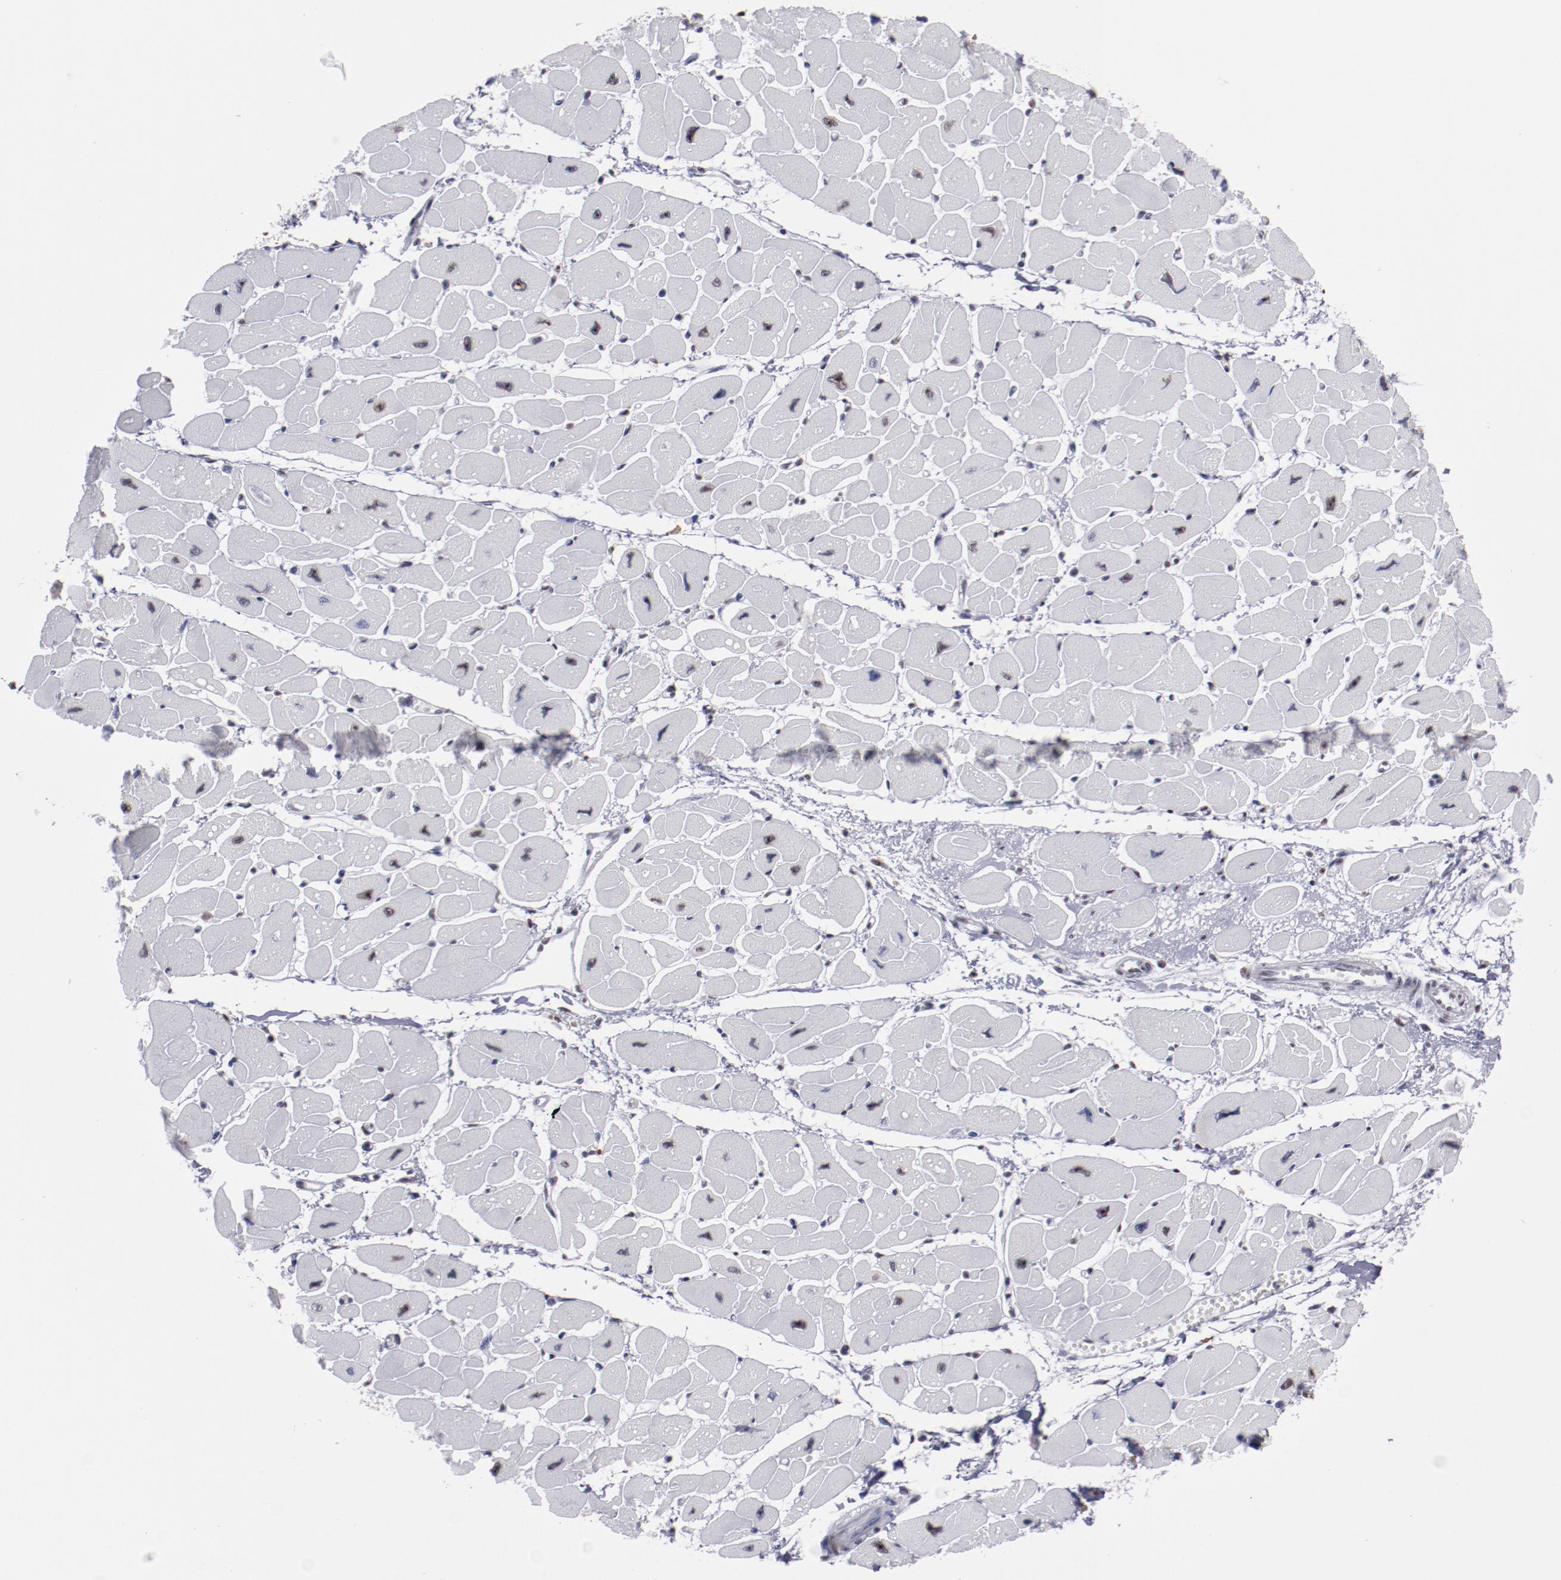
{"staining": {"intensity": "weak", "quantity": "25%-75%", "location": "nuclear"}, "tissue": "heart muscle", "cell_type": "Cardiomyocytes", "image_type": "normal", "snomed": [{"axis": "morphology", "description": "Normal tissue, NOS"}, {"axis": "topography", "description": "Heart"}], "caption": "Immunohistochemistry image of unremarkable heart muscle: heart muscle stained using immunohistochemistry exhibits low levels of weak protein expression localized specifically in the nuclear of cardiomyocytes, appearing as a nuclear brown color.", "gene": "HNRNPA1L3", "patient": {"sex": "female", "age": 54}}